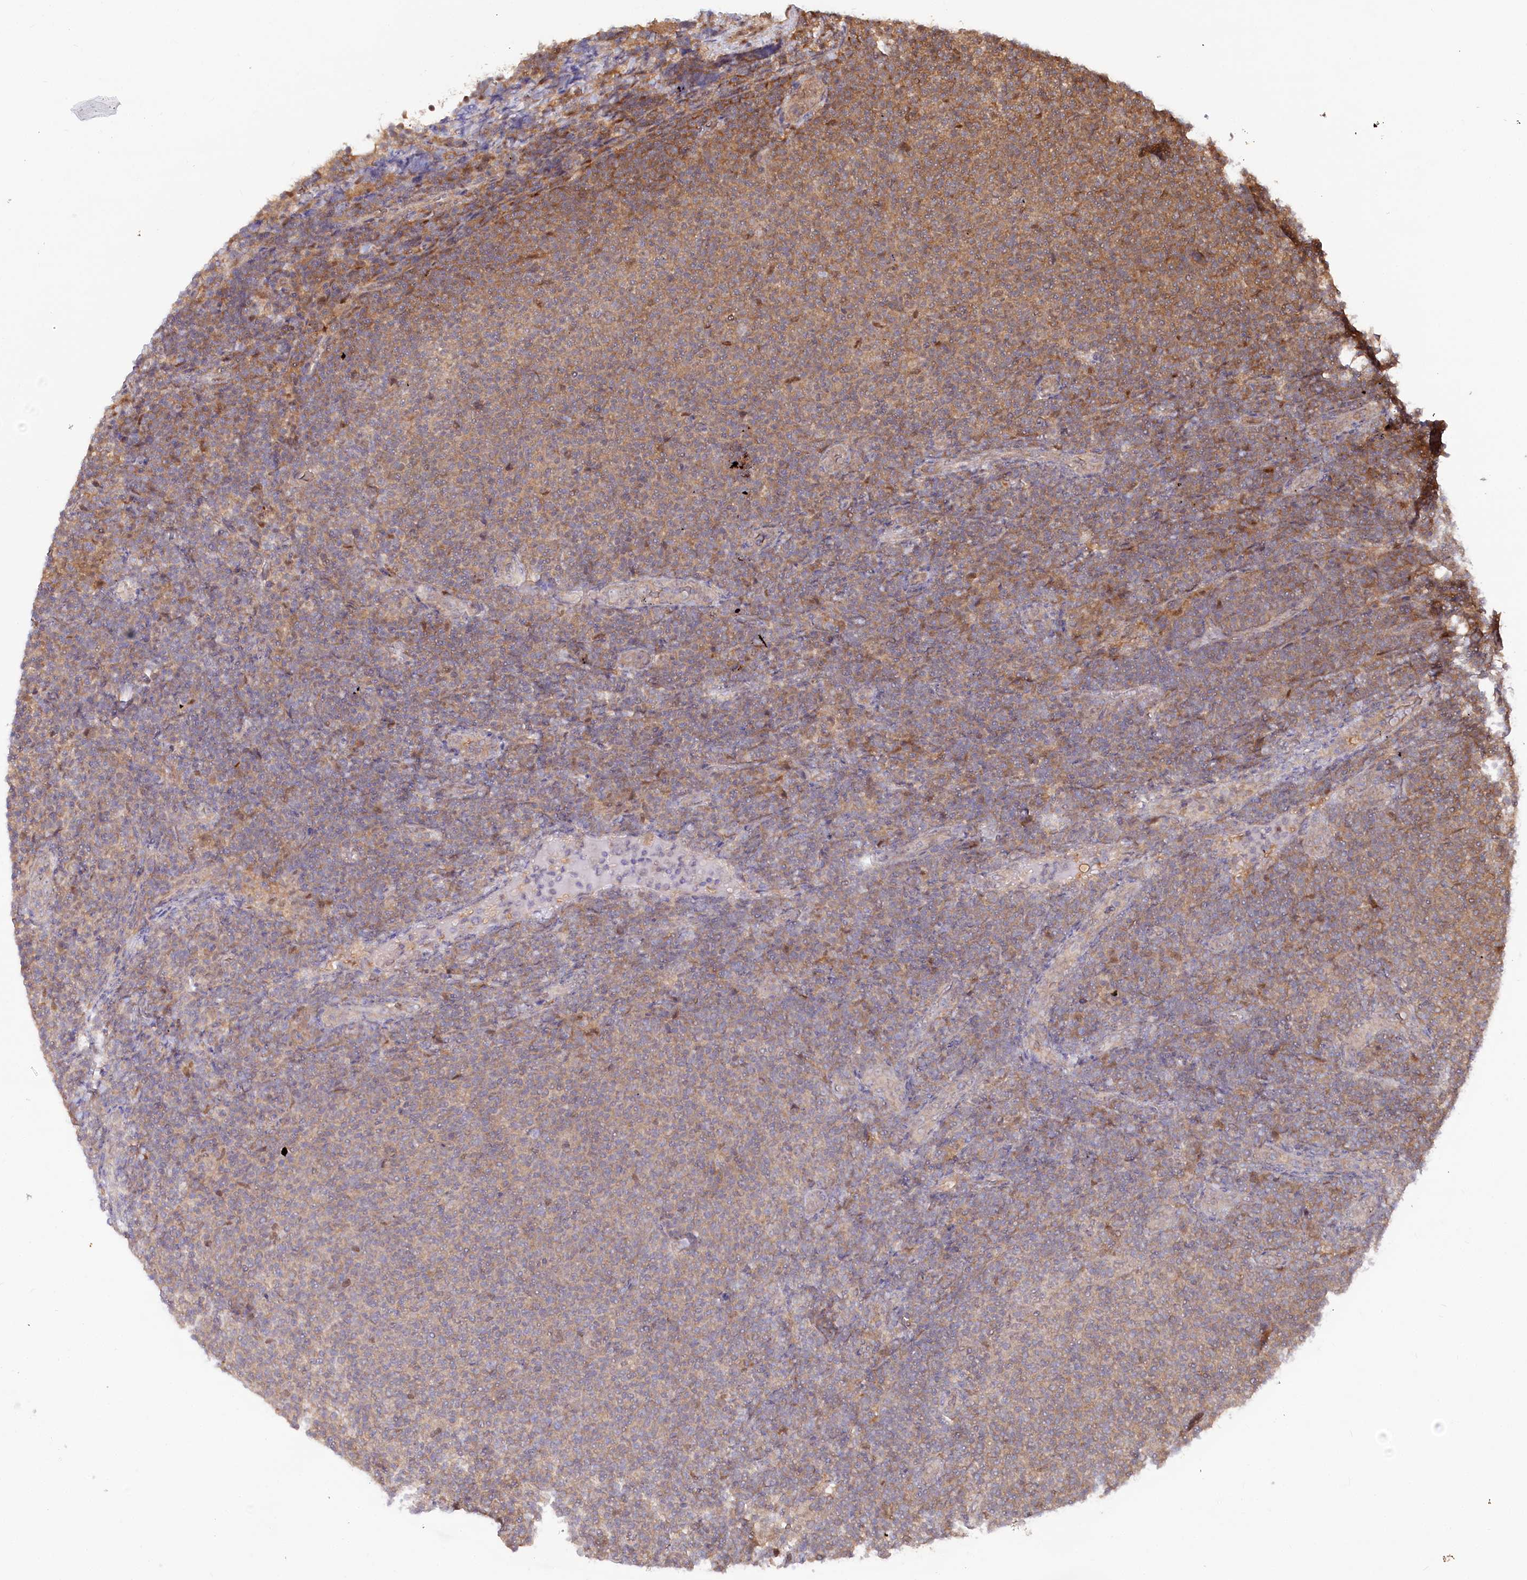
{"staining": {"intensity": "moderate", "quantity": "25%-75%", "location": "cytoplasmic/membranous"}, "tissue": "lymphoma", "cell_type": "Tumor cells", "image_type": "cancer", "snomed": [{"axis": "morphology", "description": "Malignant lymphoma, non-Hodgkin's type, Low grade"}, {"axis": "topography", "description": "Lymph node"}], "caption": "Moderate cytoplasmic/membranous protein staining is present in approximately 25%-75% of tumor cells in lymphoma. Nuclei are stained in blue.", "gene": "PSMA1", "patient": {"sex": "male", "age": 66}}